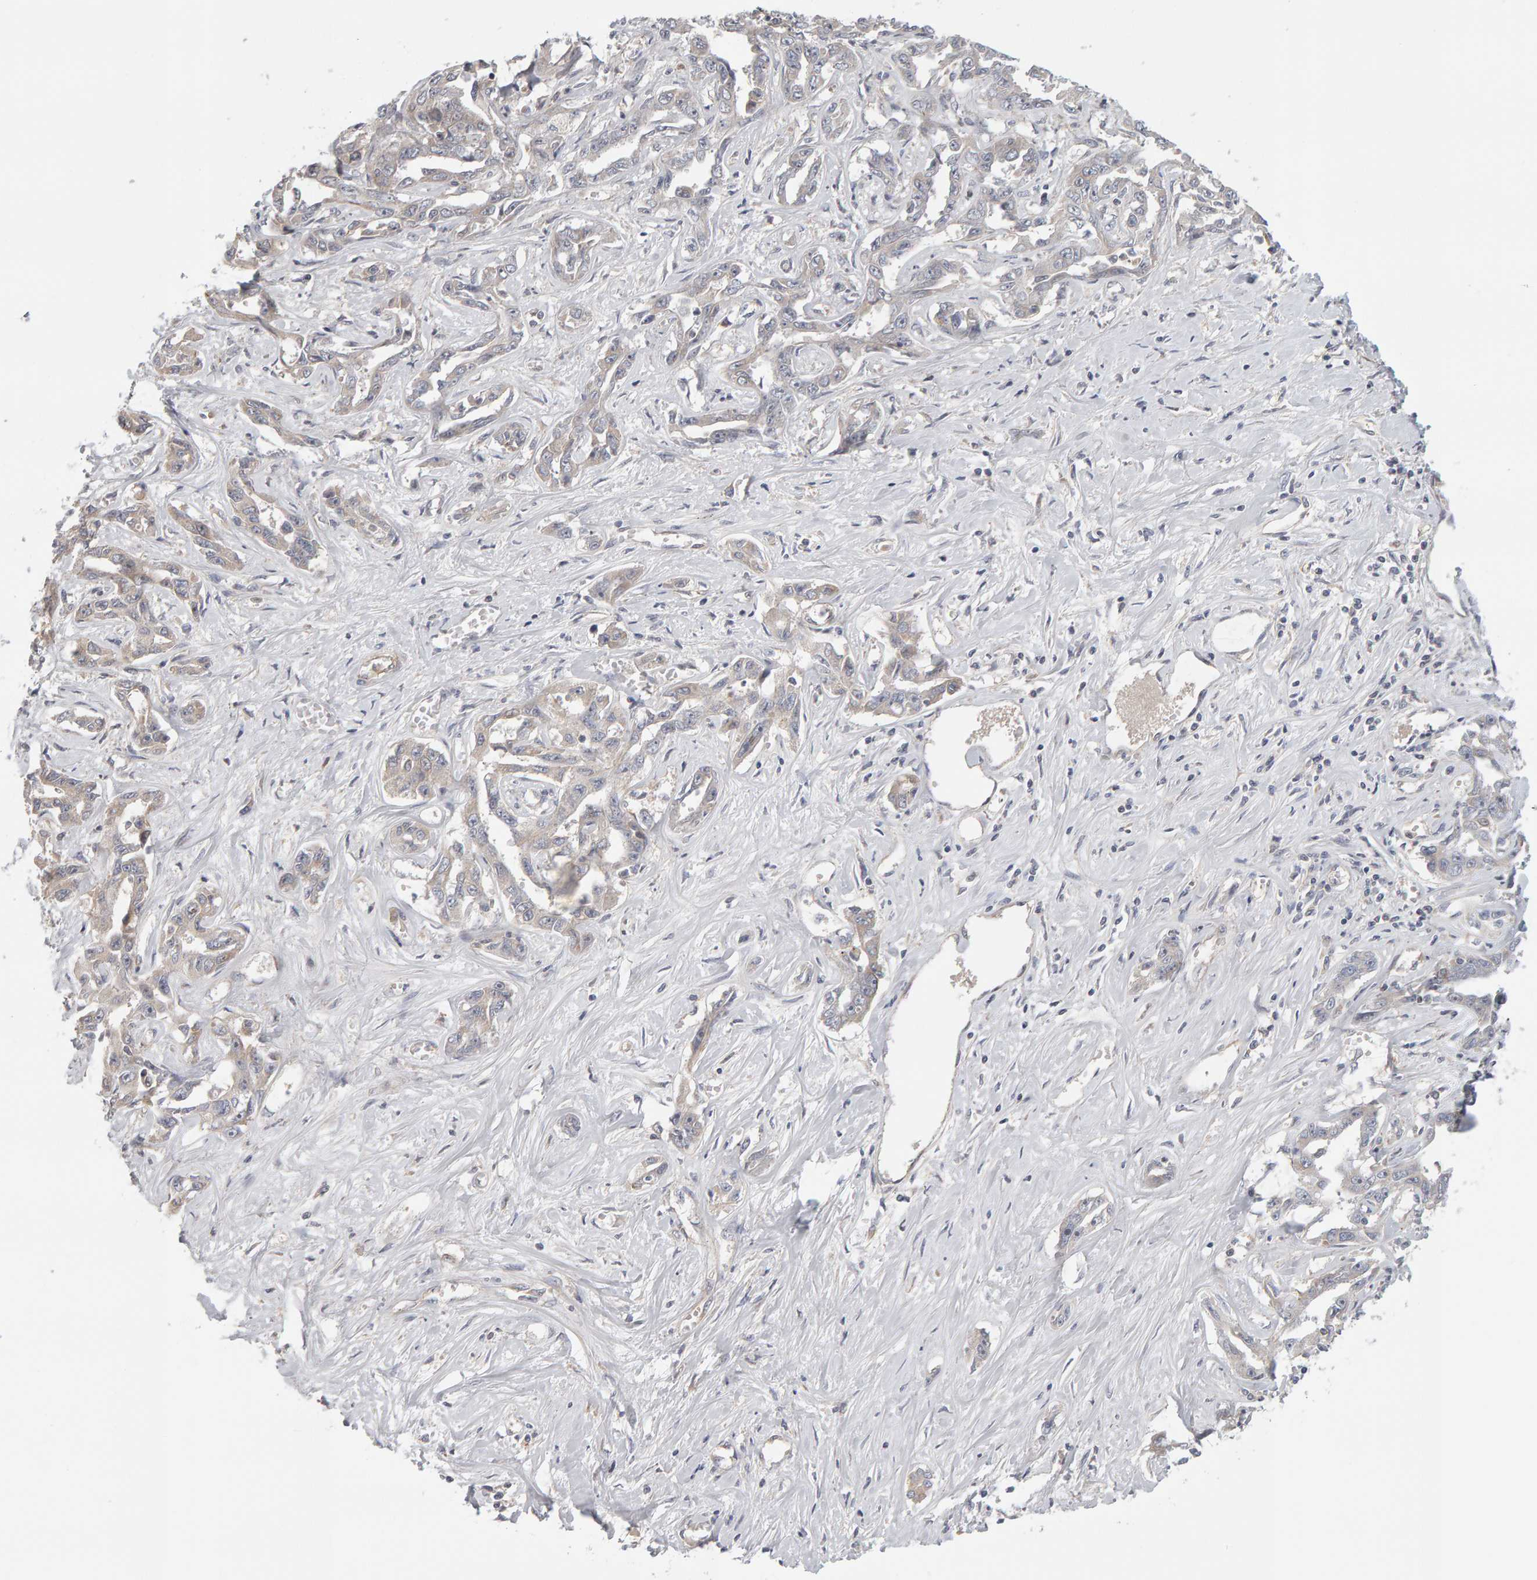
{"staining": {"intensity": "weak", "quantity": "<25%", "location": "cytoplasmic/membranous"}, "tissue": "liver cancer", "cell_type": "Tumor cells", "image_type": "cancer", "snomed": [{"axis": "morphology", "description": "Cholangiocarcinoma"}, {"axis": "topography", "description": "Liver"}], "caption": "Immunohistochemistry photomicrograph of human liver cancer (cholangiocarcinoma) stained for a protein (brown), which shows no staining in tumor cells.", "gene": "MSRA", "patient": {"sex": "male", "age": 59}}